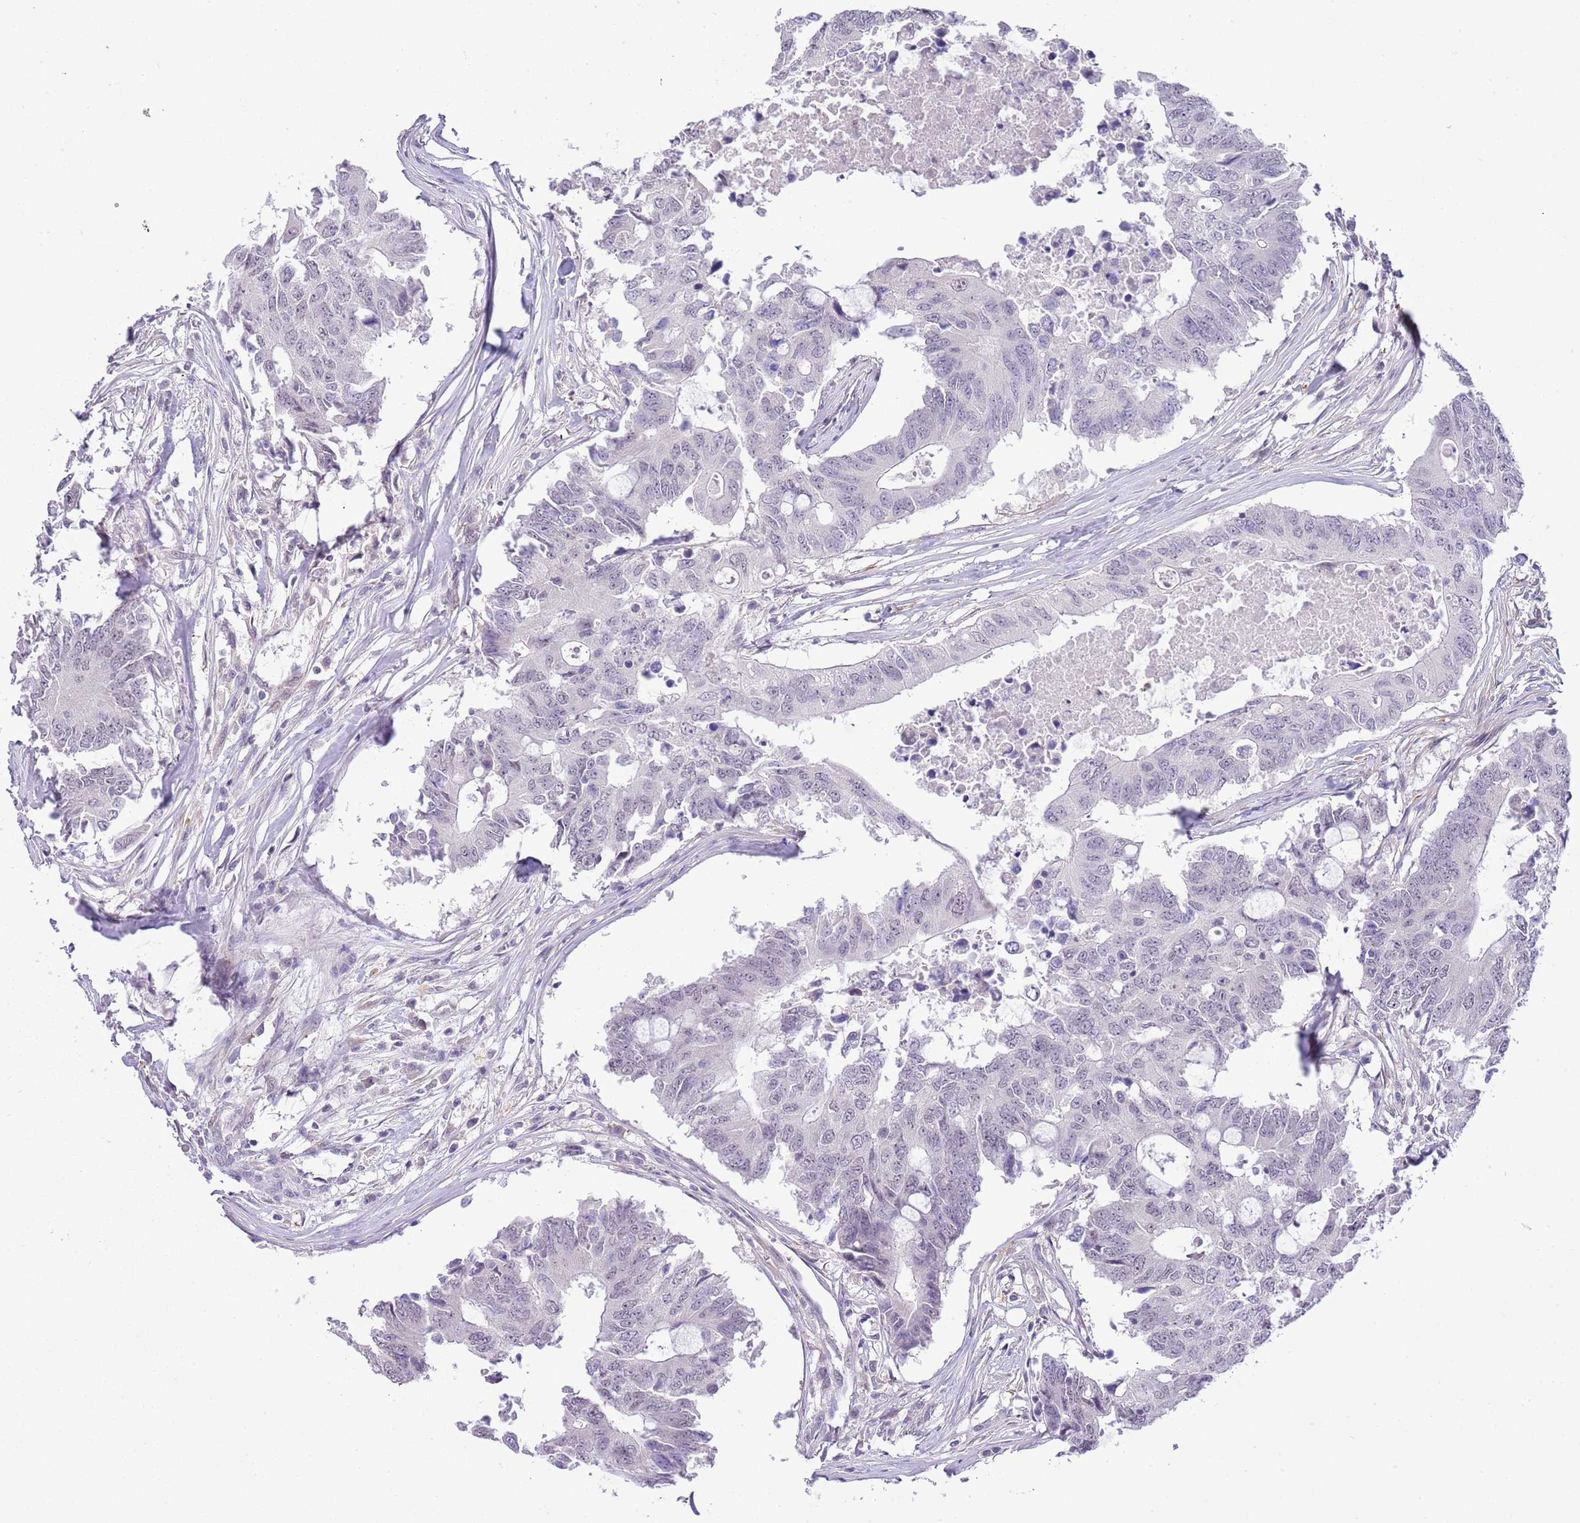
{"staining": {"intensity": "negative", "quantity": "none", "location": "none"}, "tissue": "colorectal cancer", "cell_type": "Tumor cells", "image_type": "cancer", "snomed": [{"axis": "morphology", "description": "Adenocarcinoma, NOS"}, {"axis": "topography", "description": "Colon"}], "caption": "Tumor cells show no significant expression in colorectal adenocarcinoma. (DAB immunohistochemistry (IHC) with hematoxylin counter stain).", "gene": "MIDN", "patient": {"sex": "male", "age": 71}}